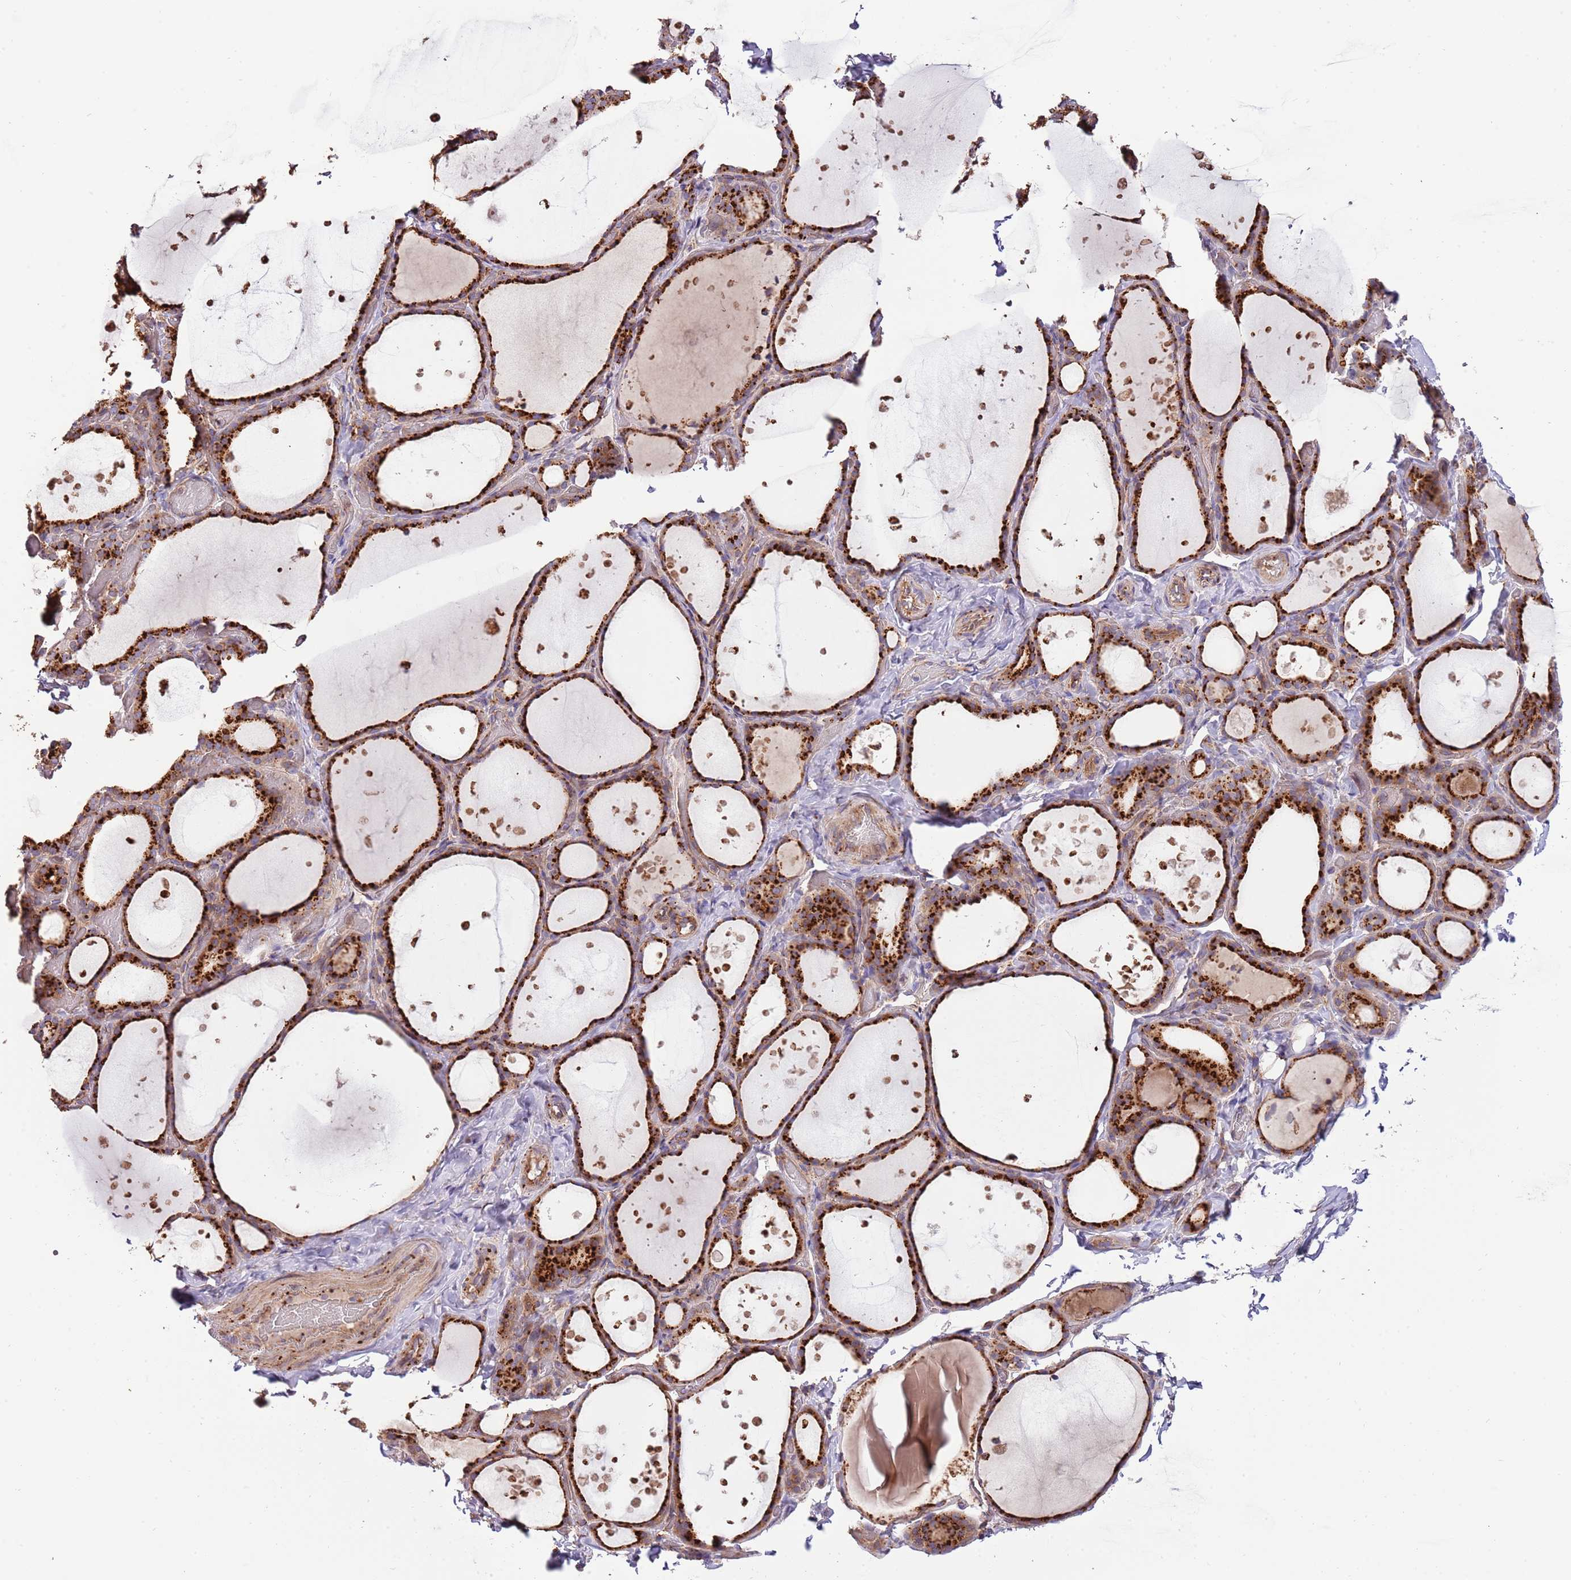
{"staining": {"intensity": "strong", "quantity": ">75%", "location": "cytoplasmic/membranous"}, "tissue": "thyroid gland", "cell_type": "Glandular cells", "image_type": "normal", "snomed": [{"axis": "morphology", "description": "Normal tissue, NOS"}, {"axis": "topography", "description": "Thyroid gland"}], "caption": "Protein staining by immunohistochemistry displays strong cytoplasmic/membranous staining in about >75% of glandular cells in normal thyroid gland.", "gene": "DOCK6", "patient": {"sex": "female", "age": 44}}